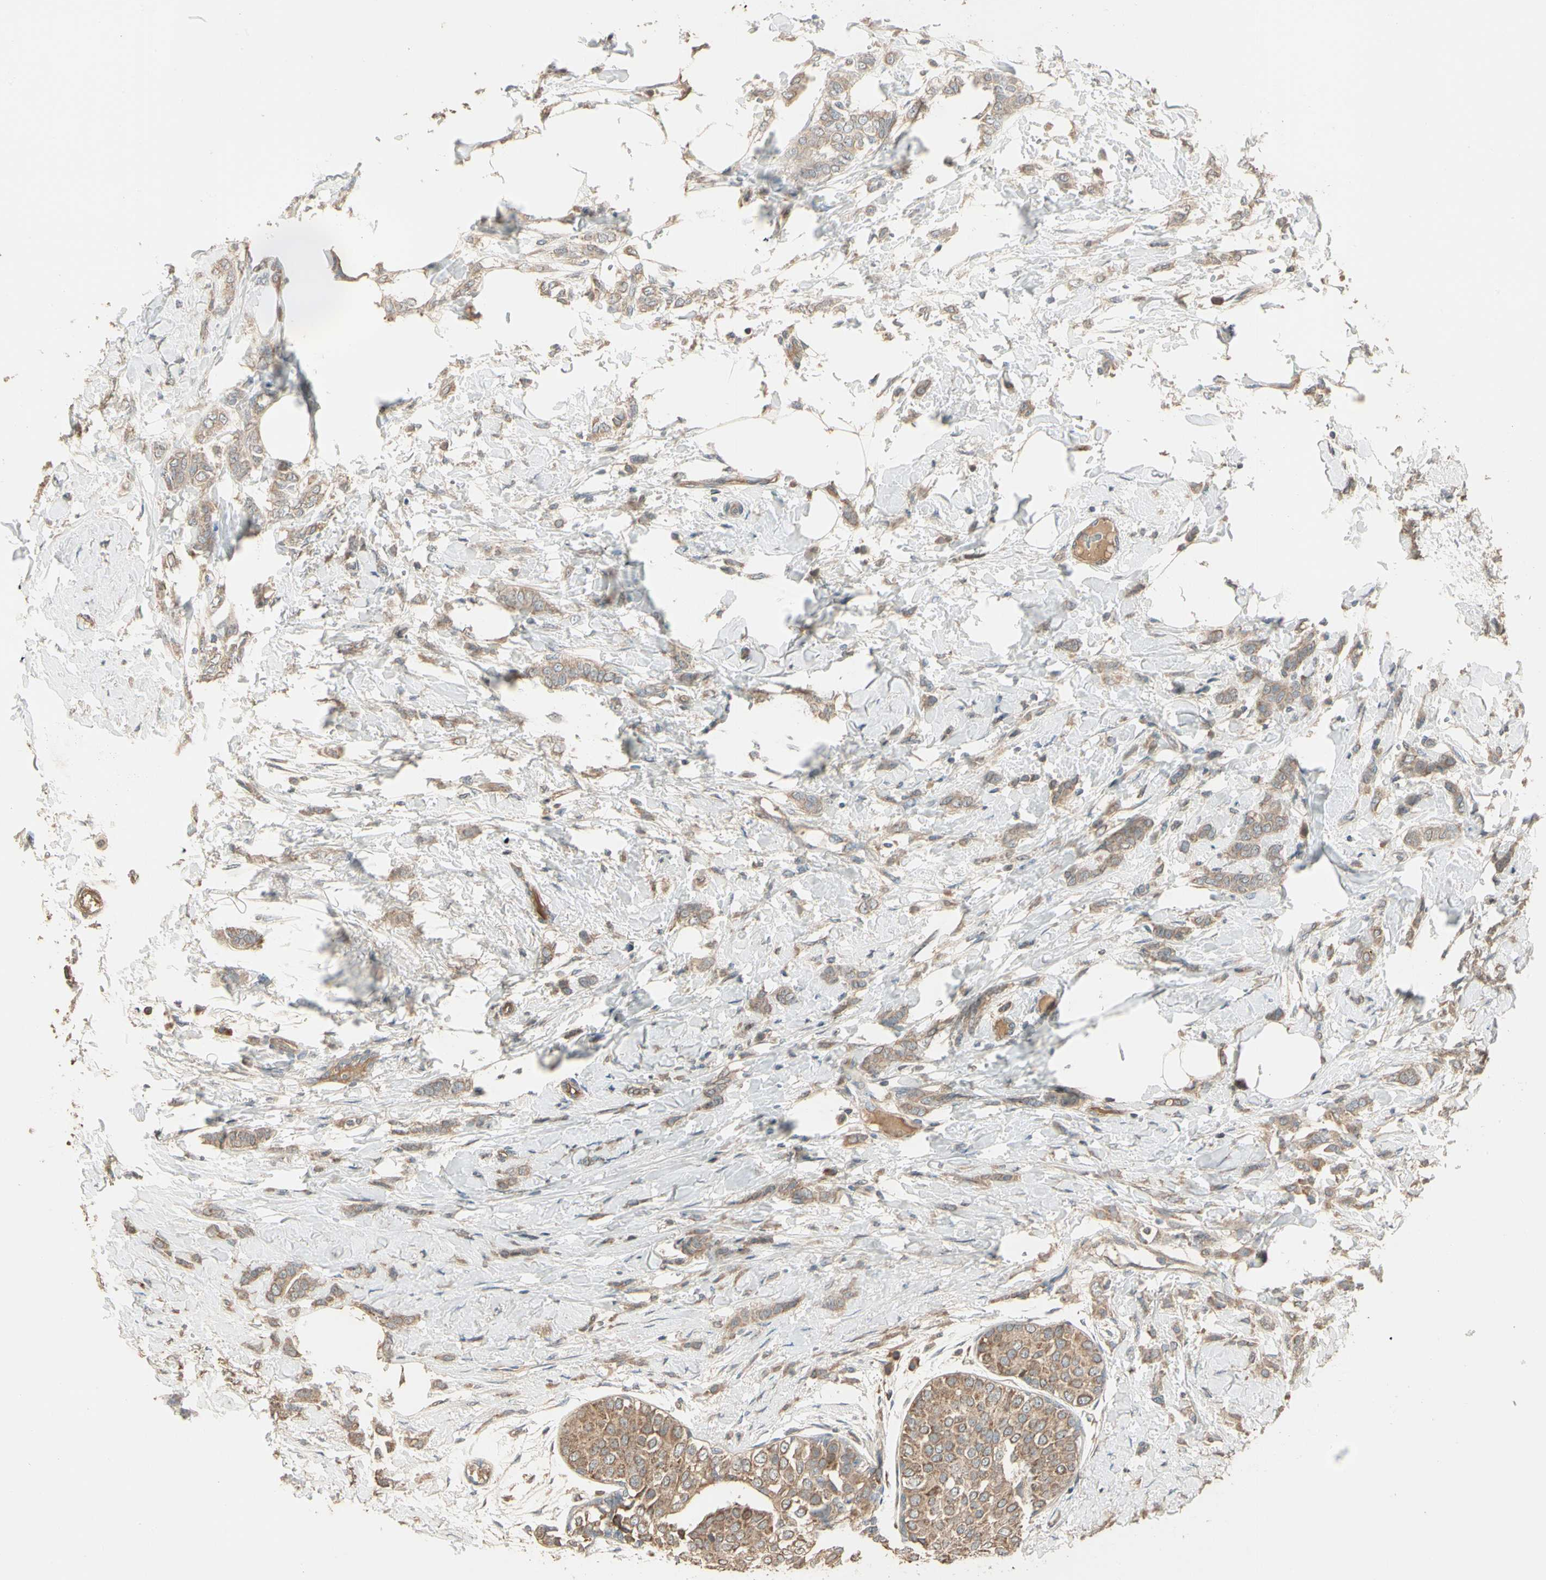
{"staining": {"intensity": "moderate", "quantity": ">75%", "location": "cytoplasmic/membranous"}, "tissue": "breast cancer", "cell_type": "Tumor cells", "image_type": "cancer", "snomed": [{"axis": "morphology", "description": "Lobular carcinoma, in situ"}, {"axis": "morphology", "description": "Lobular carcinoma"}, {"axis": "topography", "description": "Breast"}], "caption": "Protein staining by immunohistochemistry demonstrates moderate cytoplasmic/membranous staining in approximately >75% of tumor cells in lobular carcinoma (breast).", "gene": "TNFRSF21", "patient": {"sex": "female", "age": 41}}